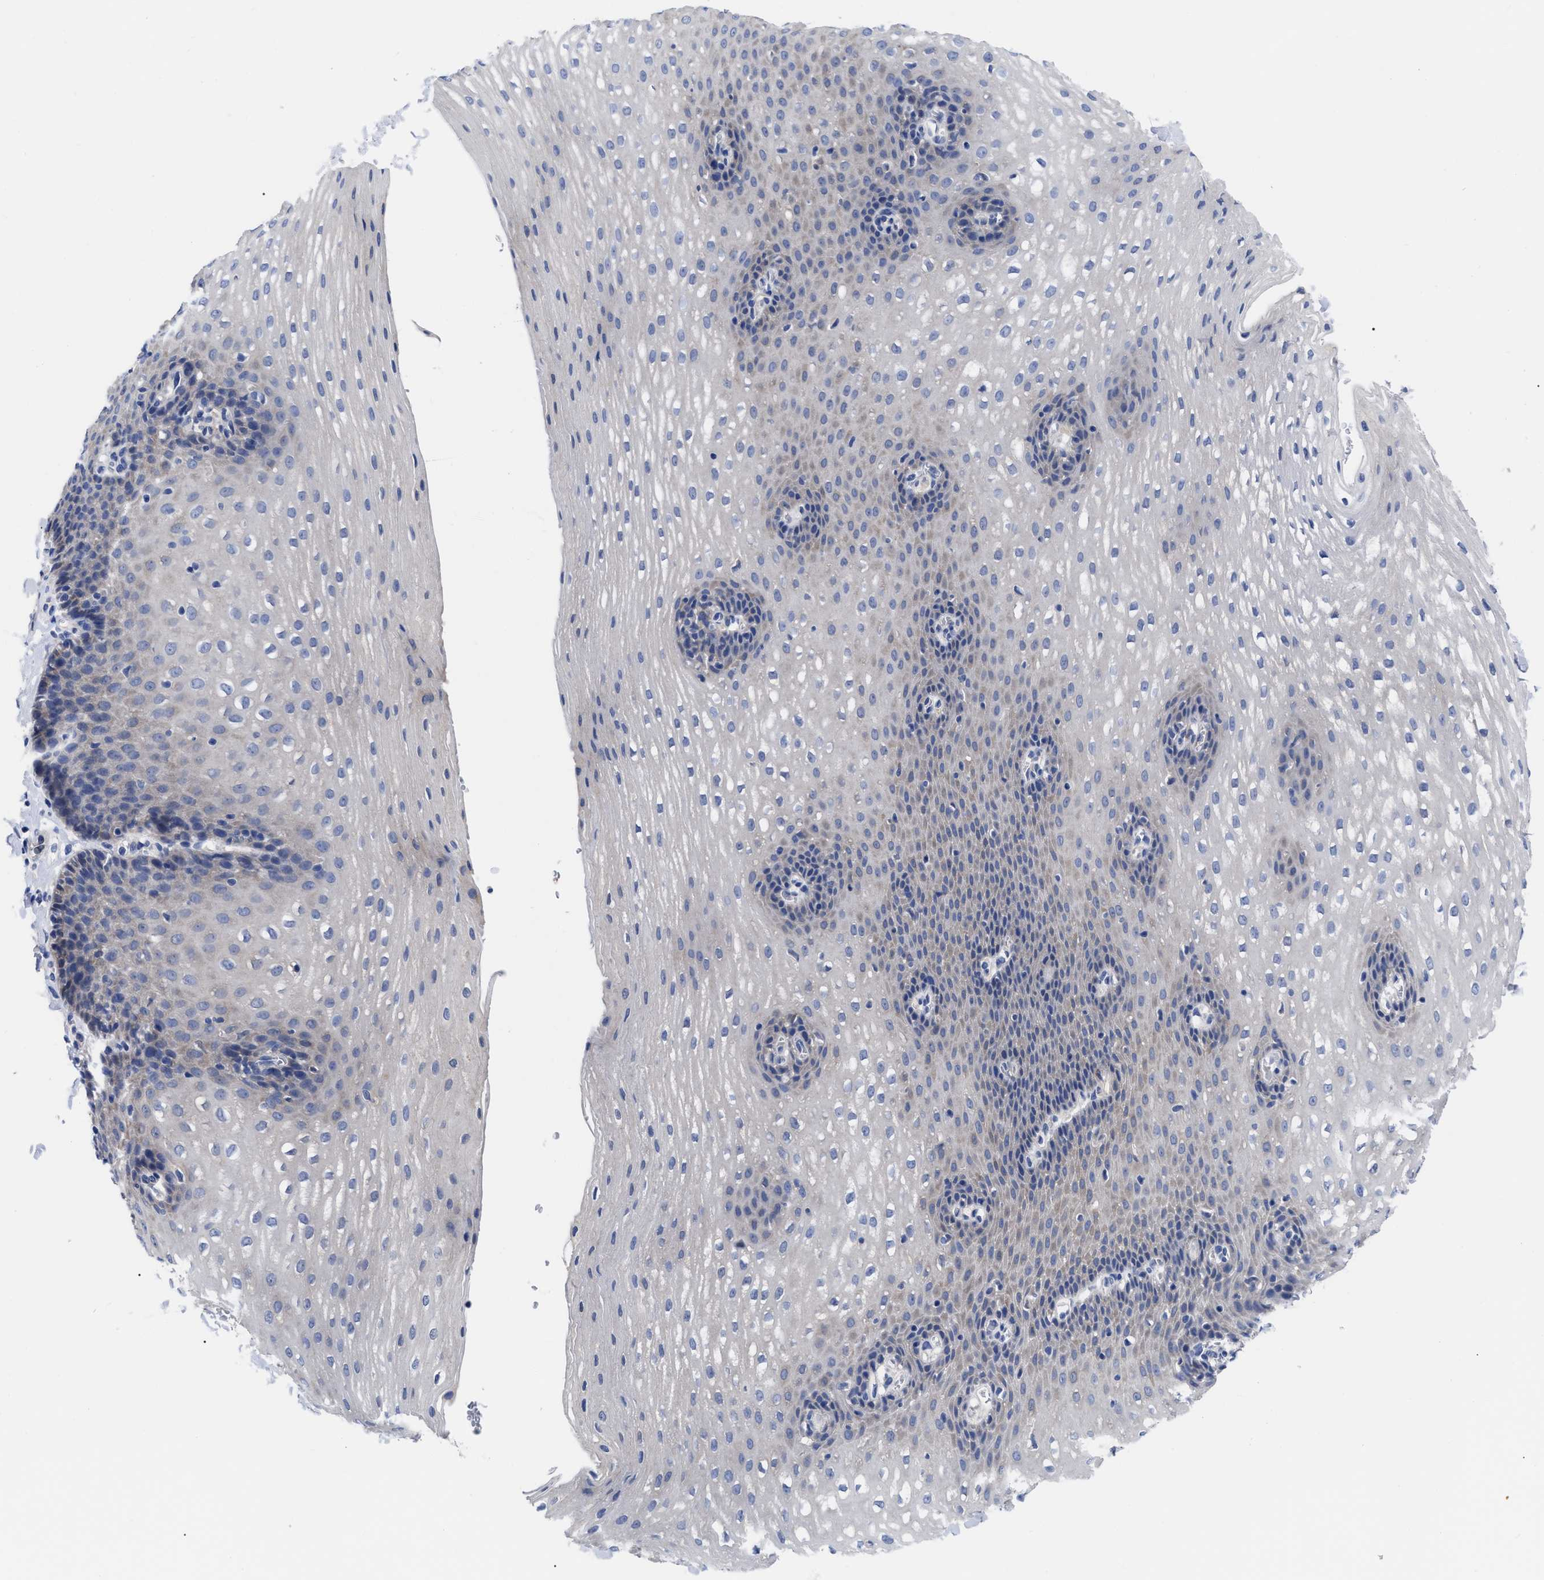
{"staining": {"intensity": "weak", "quantity": "<25%", "location": "cytoplasmic/membranous"}, "tissue": "esophagus", "cell_type": "Squamous epithelial cells", "image_type": "normal", "snomed": [{"axis": "morphology", "description": "Normal tissue, NOS"}, {"axis": "topography", "description": "Esophagus"}], "caption": "Immunohistochemical staining of benign esophagus shows no significant expression in squamous epithelial cells.", "gene": "RBKS", "patient": {"sex": "male", "age": 48}}